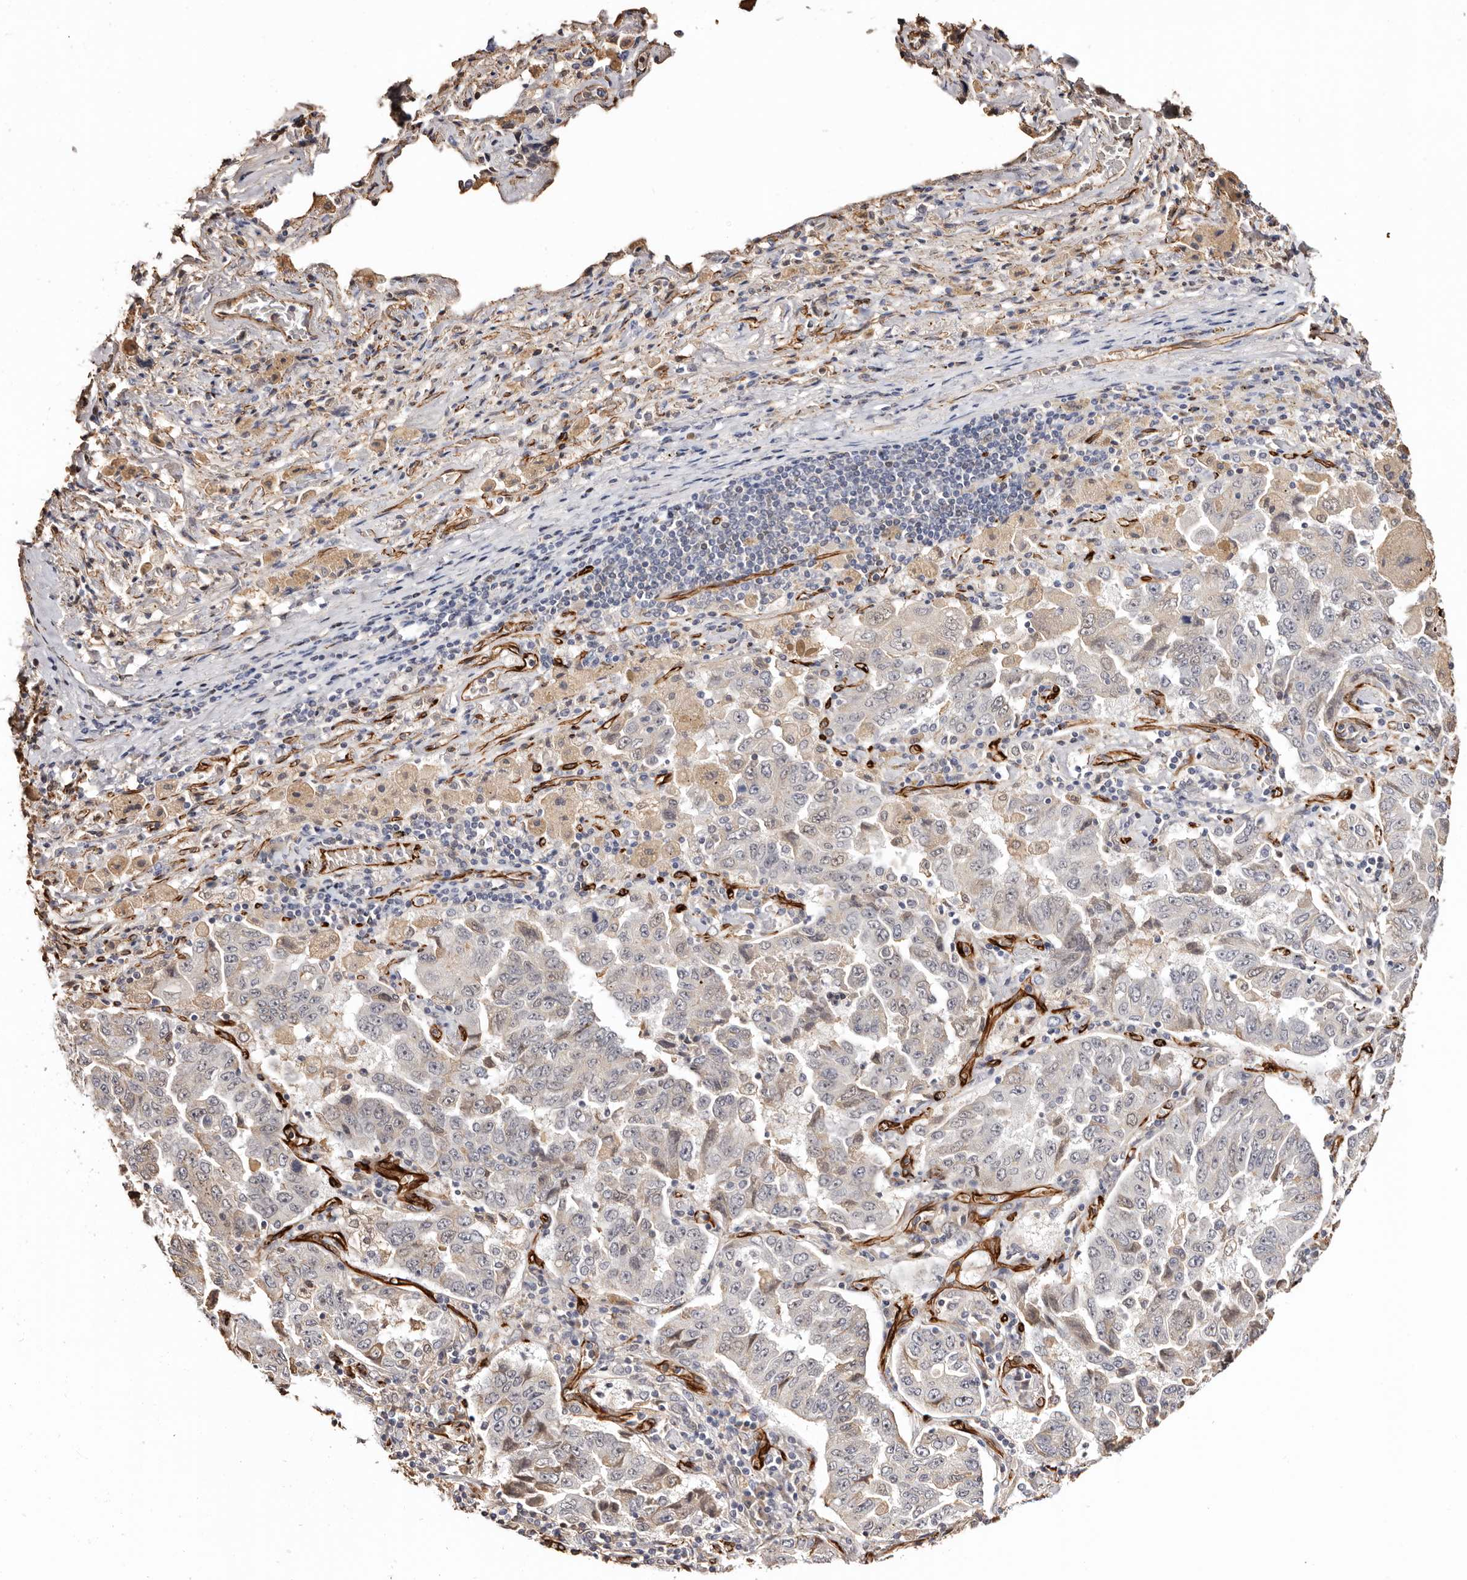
{"staining": {"intensity": "negative", "quantity": "none", "location": "none"}, "tissue": "lung cancer", "cell_type": "Tumor cells", "image_type": "cancer", "snomed": [{"axis": "morphology", "description": "Adenocarcinoma, NOS"}, {"axis": "topography", "description": "Lung"}], "caption": "Tumor cells are negative for protein expression in human lung cancer.", "gene": "ZNF557", "patient": {"sex": "female", "age": 51}}